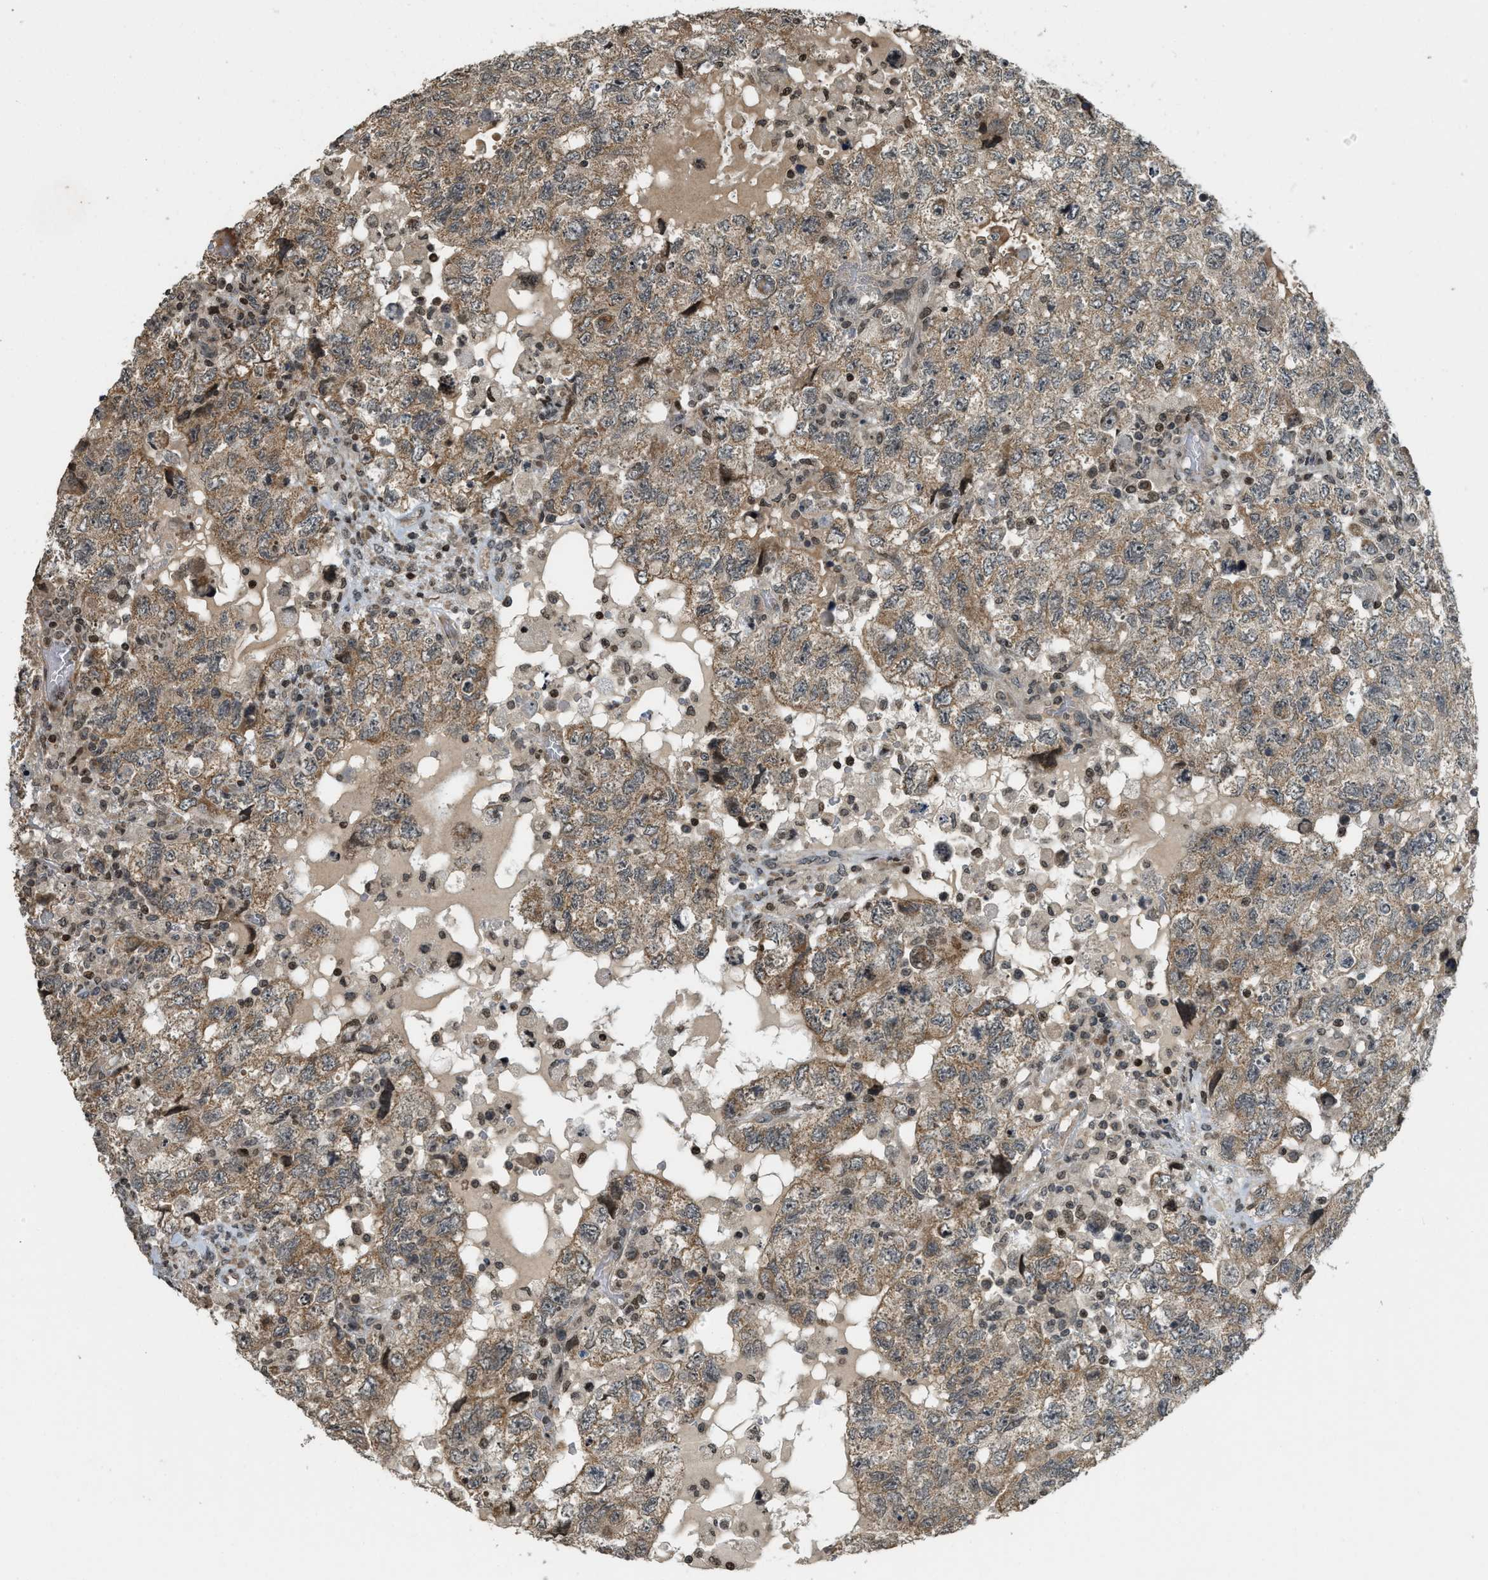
{"staining": {"intensity": "moderate", "quantity": ">75%", "location": "cytoplasmic/membranous"}, "tissue": "testis cancer", "cell_type": "Tumor cells", "image_type": "cancer", "snomed": [{"axis": "morphology", "description": "Seminoma, NOS"}, {"axis": "topography", "description": "Testis"}], "caption": "Moderate cytoplasmic/membranous expression is identified in approximately >75% of tumor cells in testis cancer (seminoma).", "gene": "SIAH1", "patient": {"sex": "male", "age": 22}}